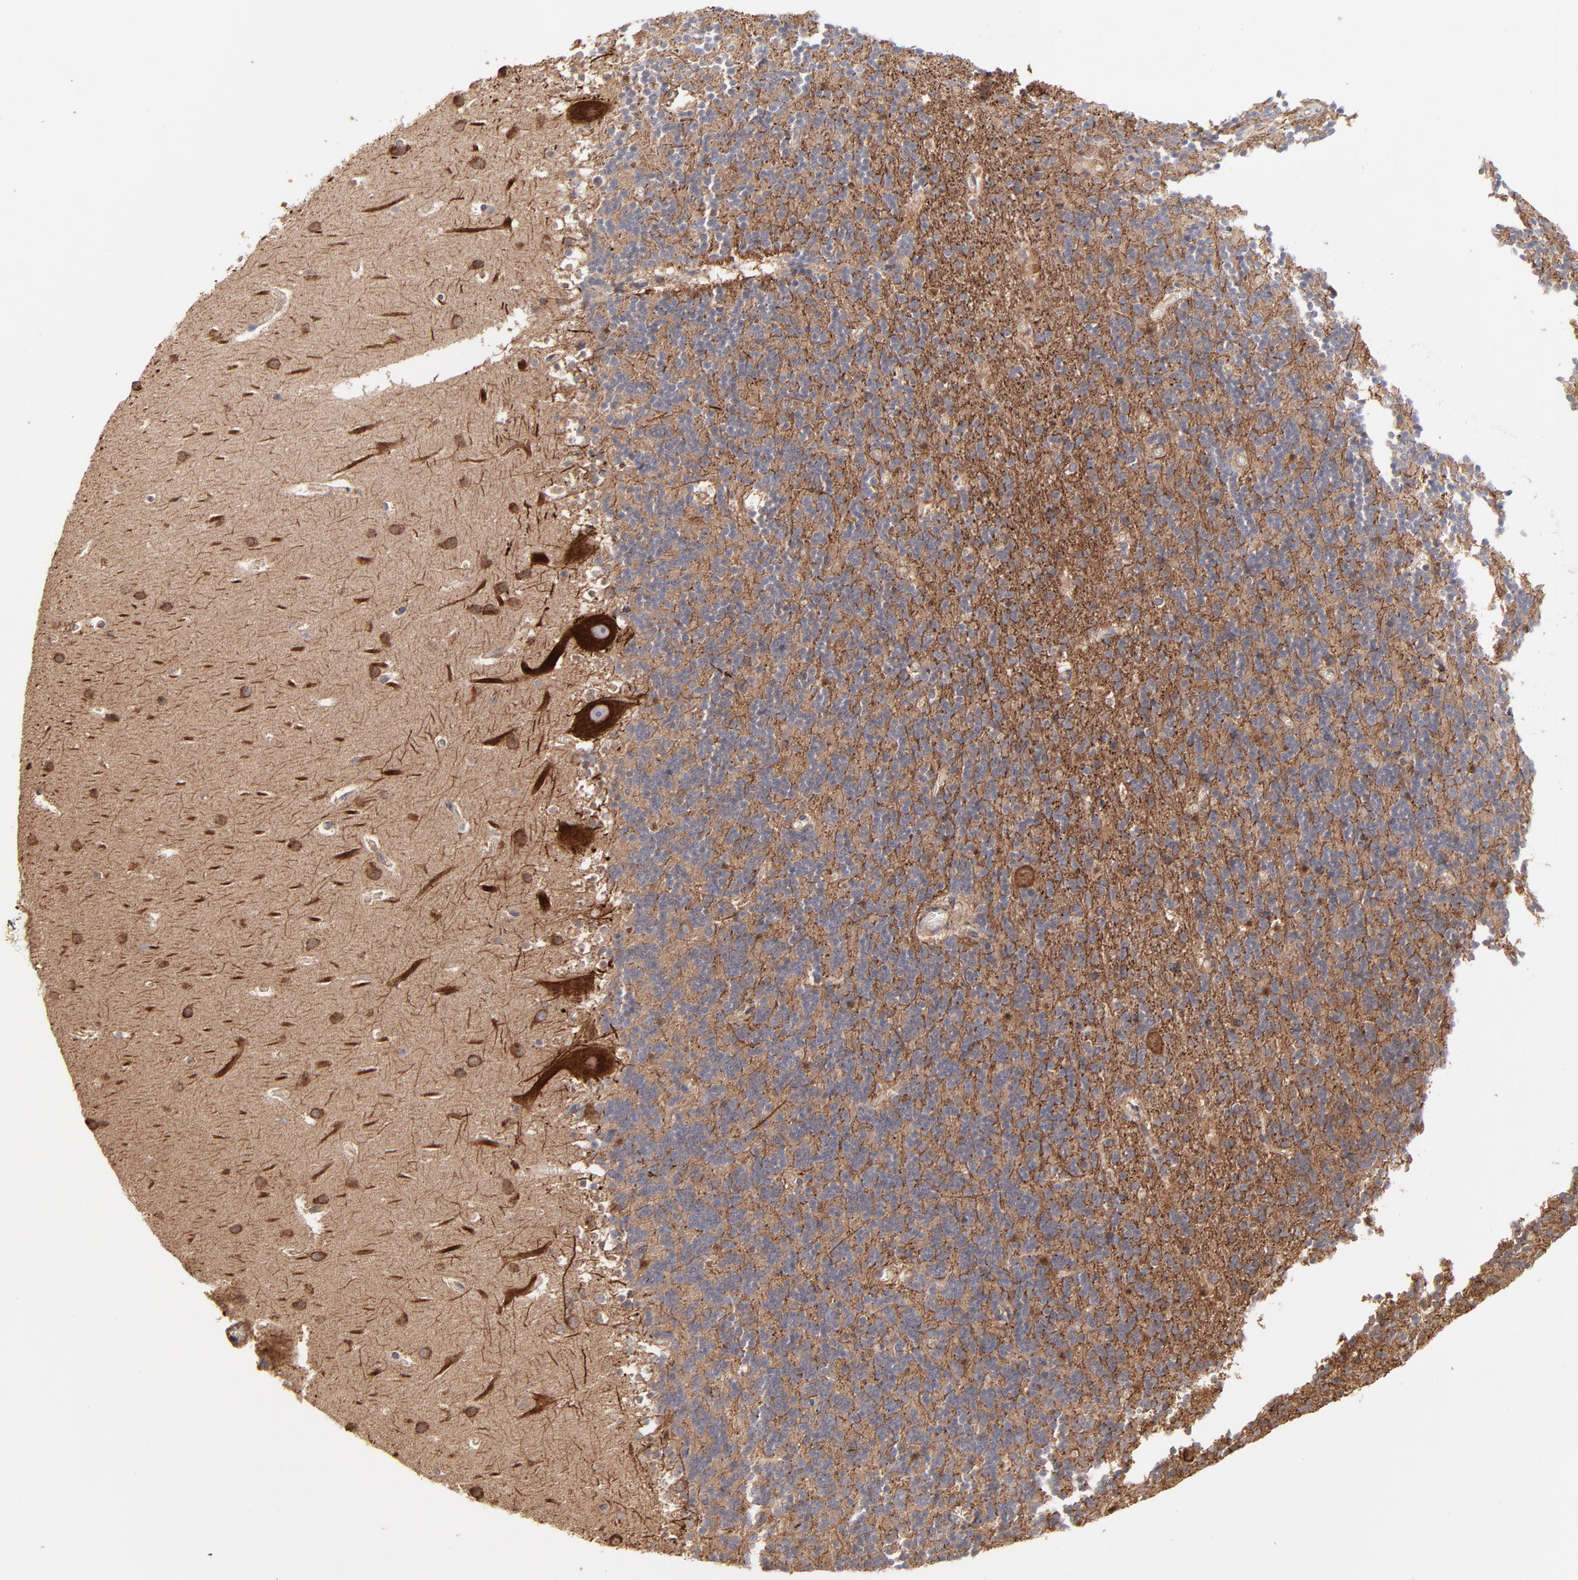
{"staining": {"intensity": "strong", "quantity": ">75%", "location": "cytoplasmic/membranous"}, "tissue": "cerebellum", "cell_type": "Cells in granular layer", "image_type": "normal", "snomed": [{"axis": "morphology", "description": "Normal tissue, NOS"}, {"axis": "topography", "description": "Cerebellum"}], "caption": "Approximately >75% of cells in granular layer in benign human cerebellum exhibit strong cytoplasmic/membranous protein expression as visualized by brown immunohistochemical staining.", "gene": "PFKM", "patient": {"sex": "male", "age": 45}}